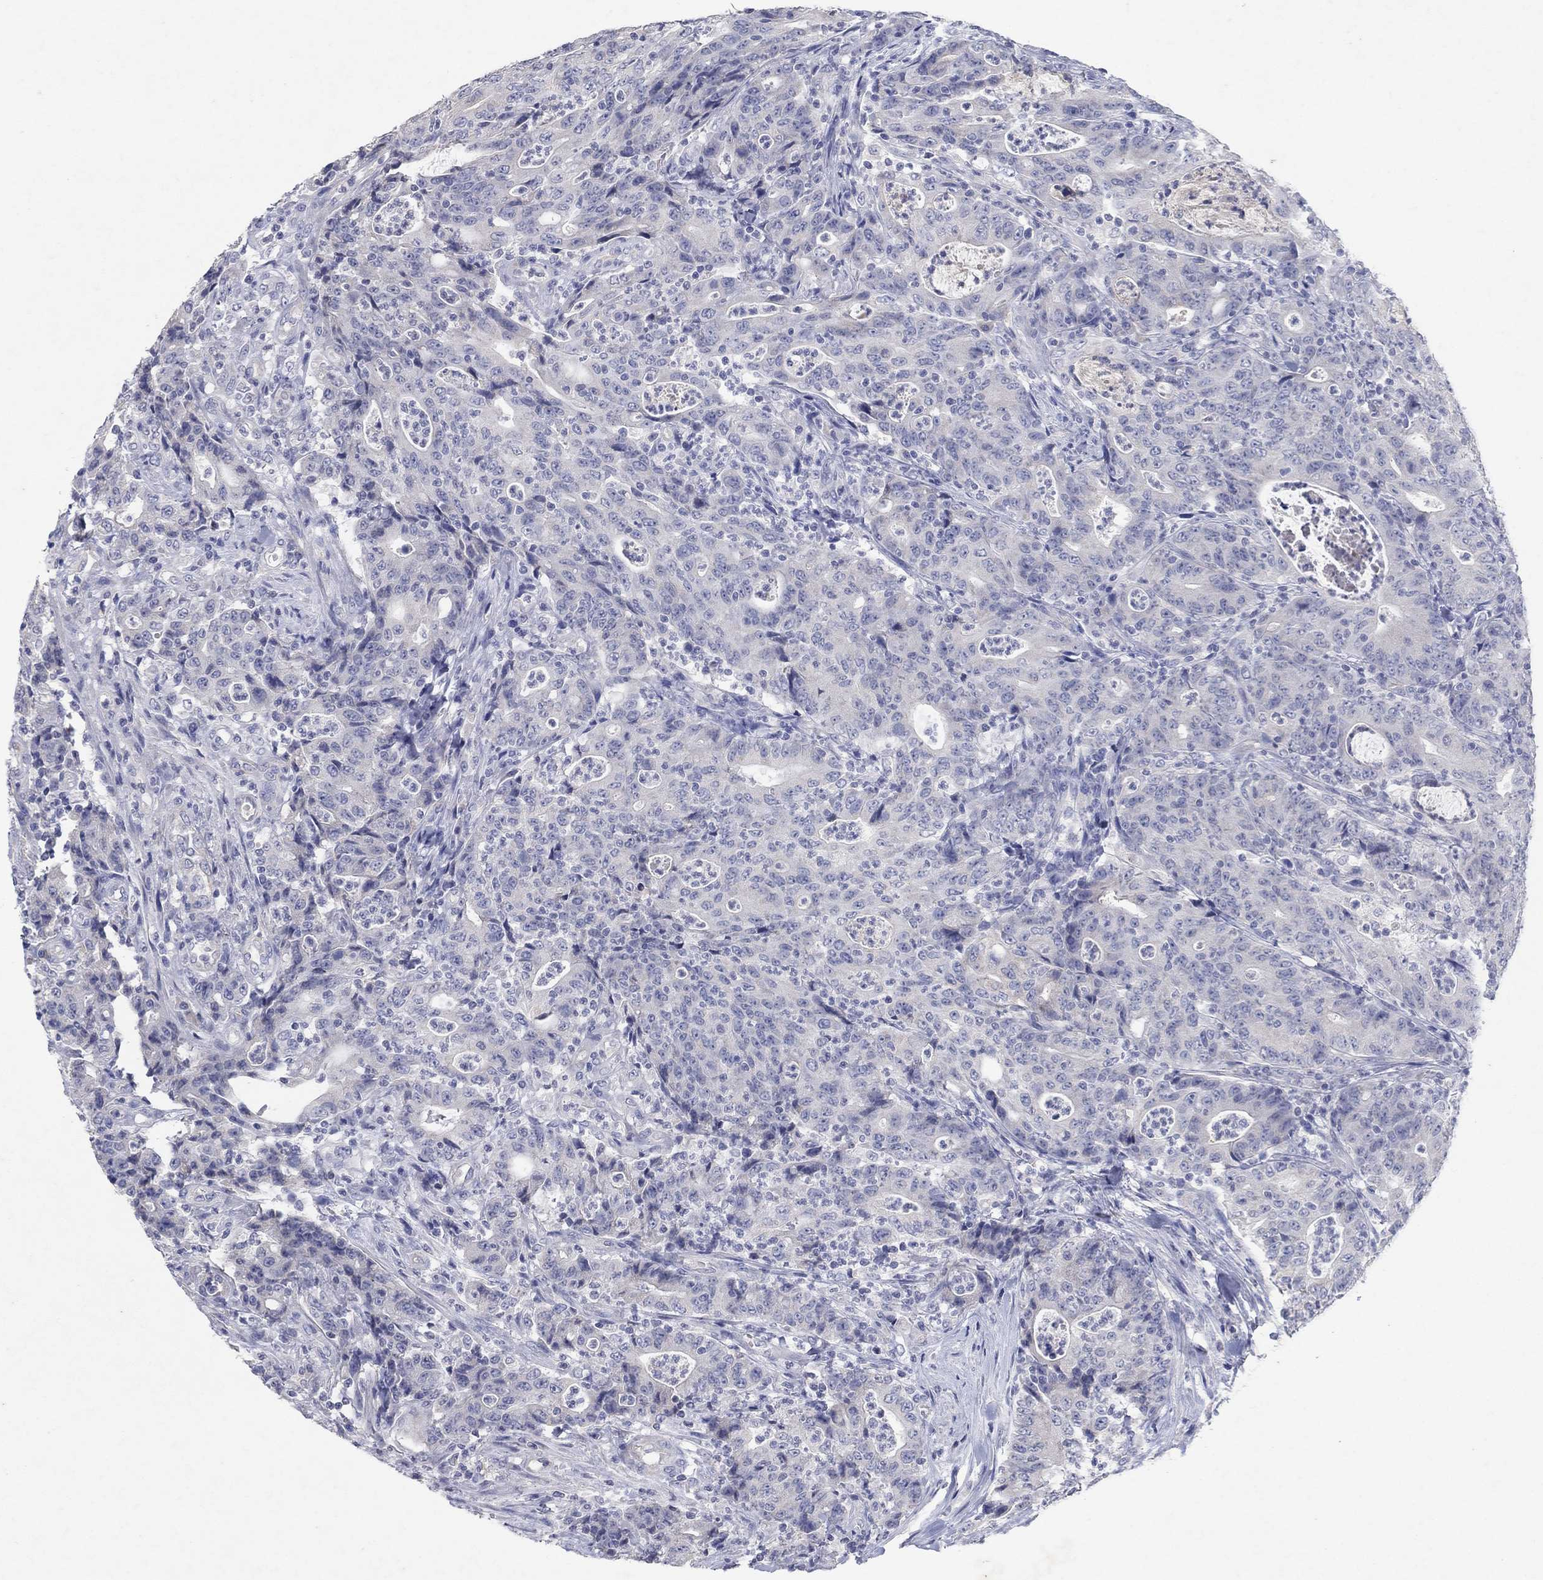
{"staining": {"intensity": "negative", "quantity": "none", "location": "none"}, "tissue": "colorectal cancer", "cell_type": "Tumor cells", "image_type": "cancer", "snomed": [{"axis": "morphology", "description": "Adenocarcinoma, NOS"}, {"axis": "topography", "description": "Colon"}], "caption": "Tumor cells are negative for protein expression in human colorectal cancer (adenocarcinoma).", "gene": "KRT40", "patient": {"sex": "male", "age": 70}}